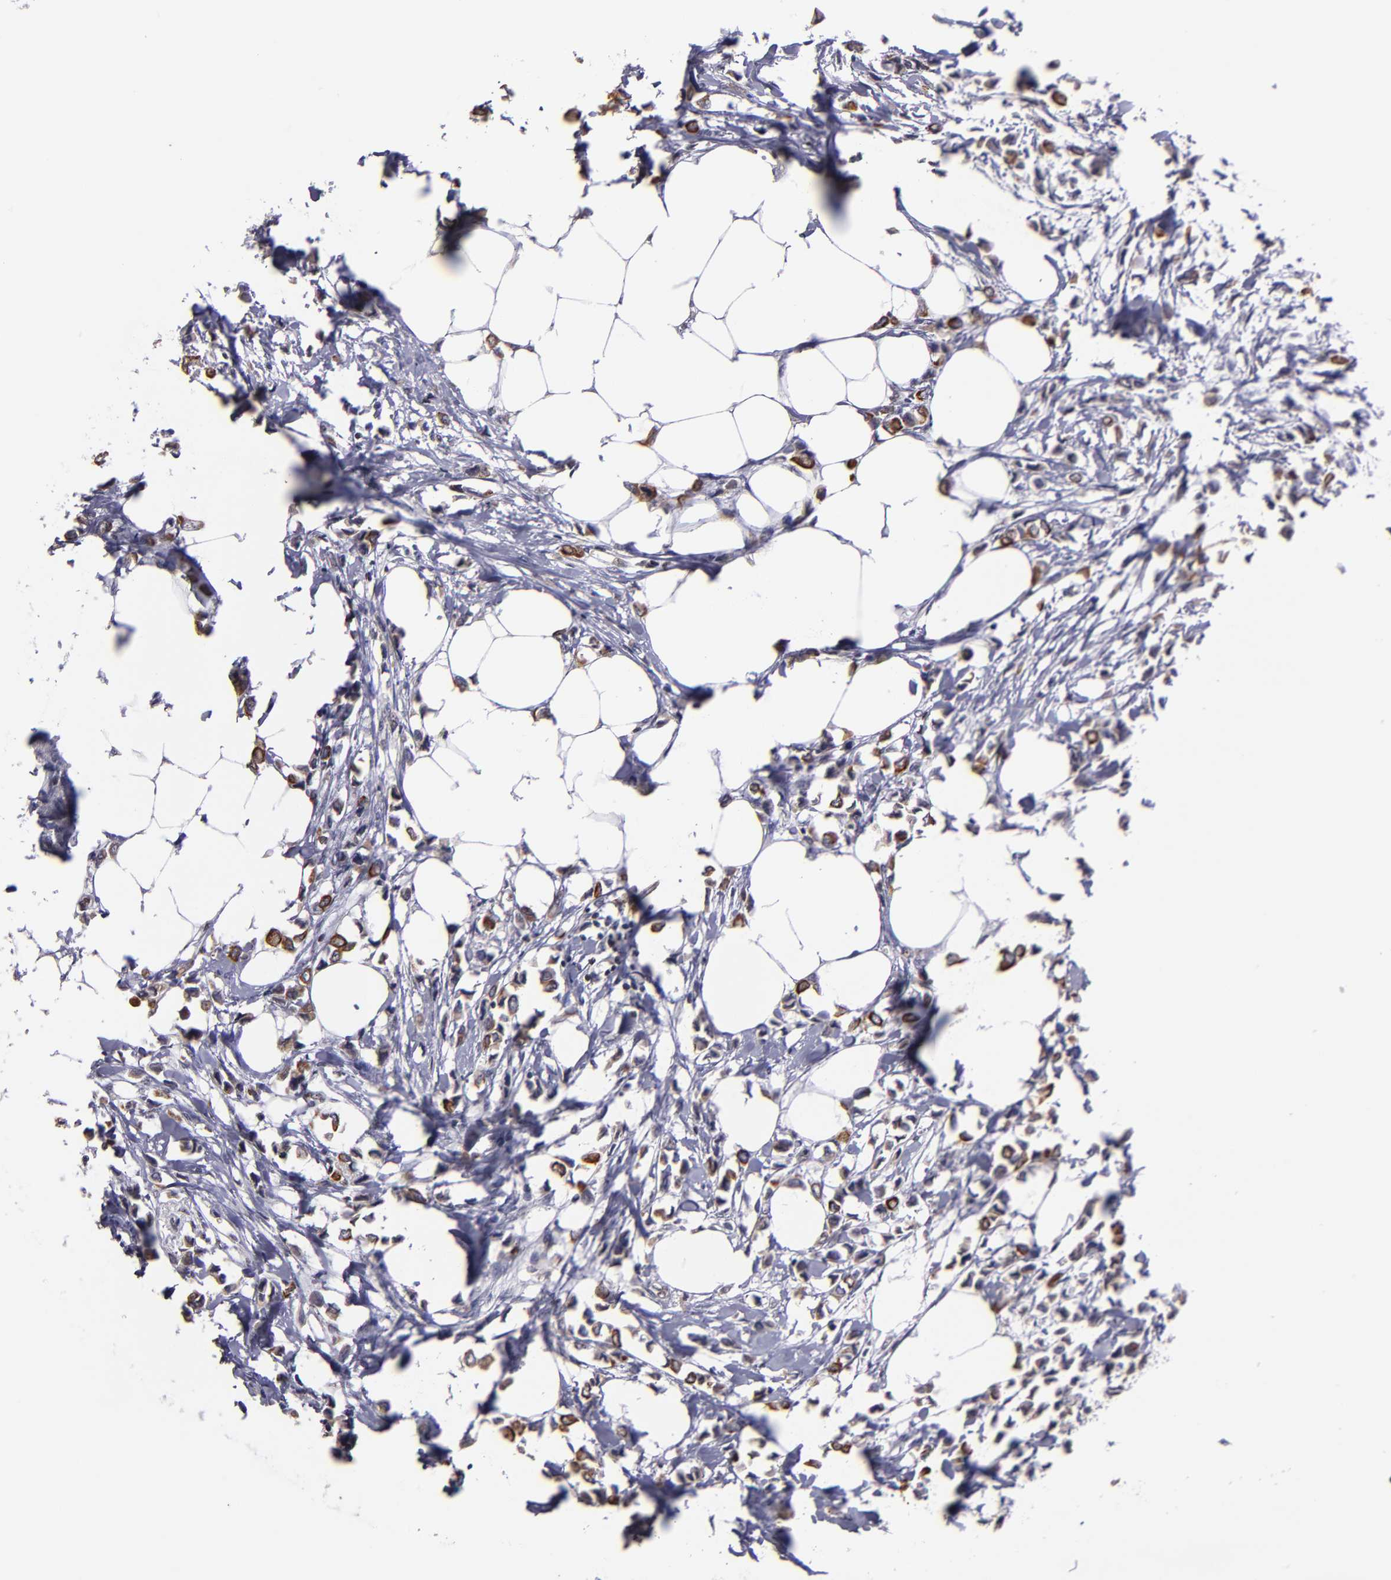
{"staining": {"intensity": "moderate", "quantity": ">75%", "location": "cytoplasmic/membranous"}, "tissue": "breast cancer", "cell_type": "Tumor cells", "image_type": "cancer", "snomed": [{"axis": "morphology", "description": "Lobular carcinoma"}, {"axis": "topography", "description": "Breast"}], "caption": "Moderate cytoplasmic/membranous protein staining is seen in about >75% of tumor cells in breast cancer (lobular carcinoma).", "gene": "DDX24", "patient": {"sex": "female", "age": 51}}